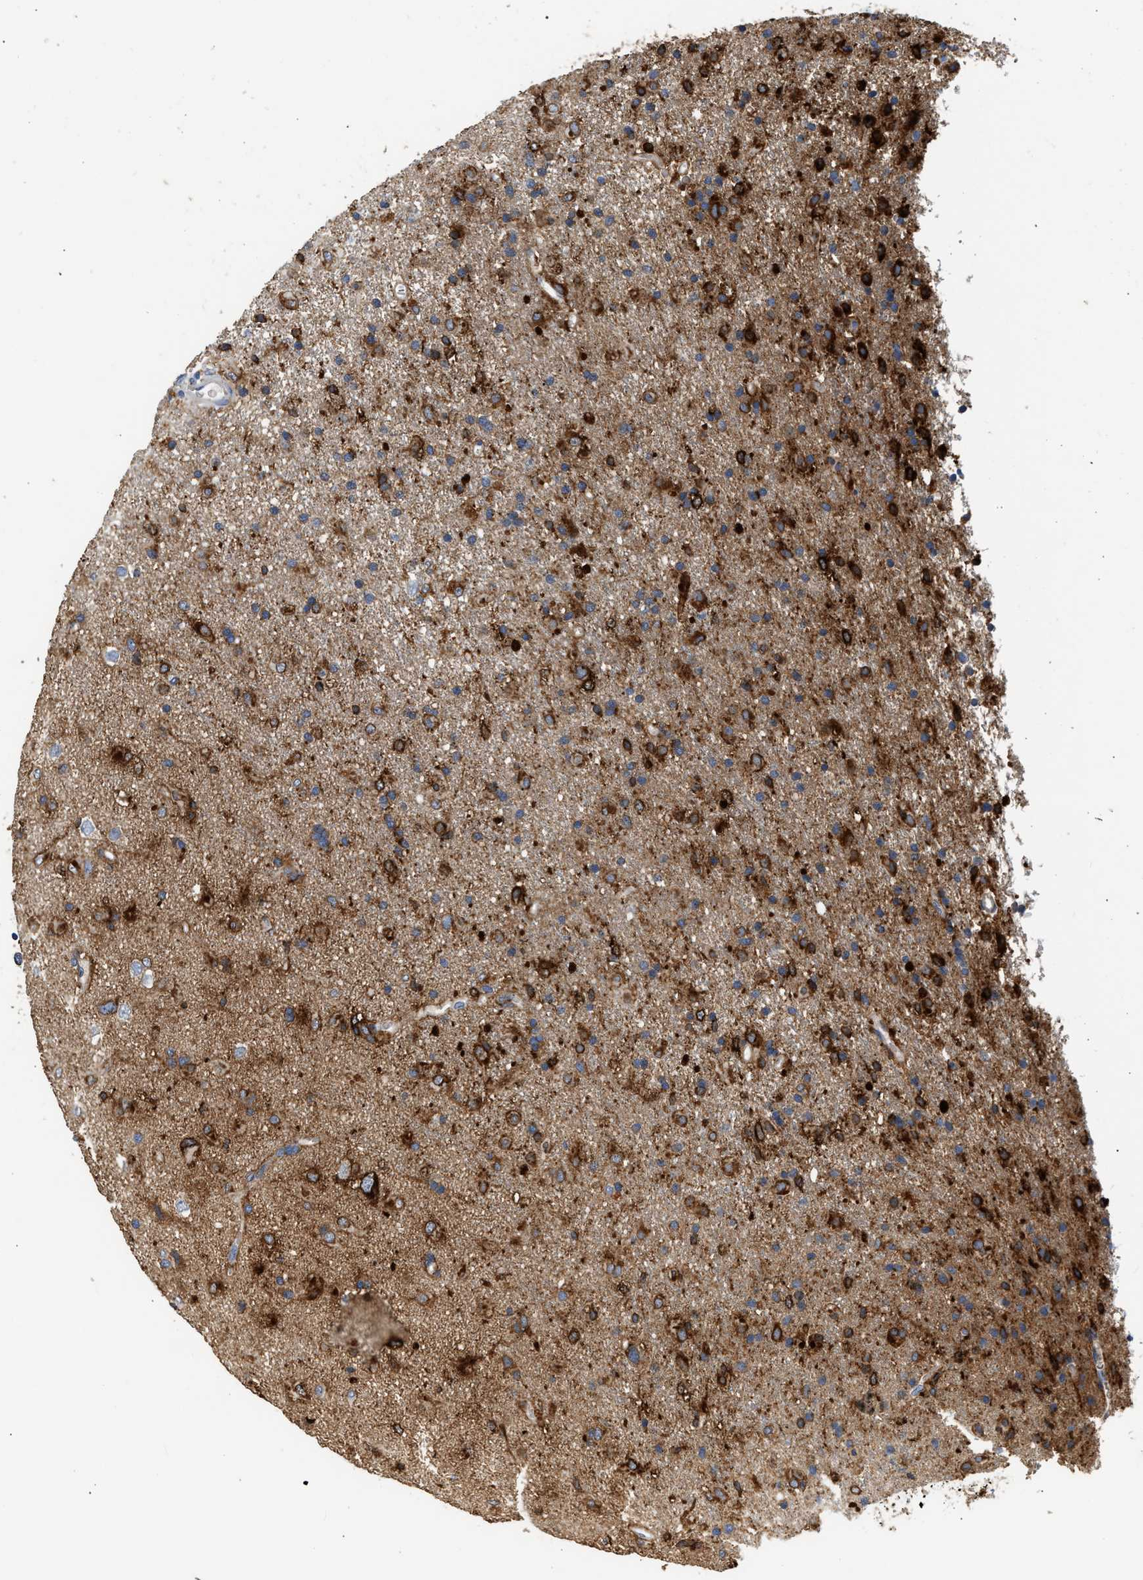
{"staining": {"intensity": "strong", "quantity": ">75%", "location": "cytoplasmic/membranous"}, "tissue": "glioma", "cell_type": "Tumor cells", "image_type": "cancer", "snomed": [{"axis": "morphology", "description": "Glioma, malignant, Low grade"}, {"axis": "topography", "description": "Brain"}], "caption": "Tumor cells display high levels of strong cytoplasmic/membranous expression in about >75% of cells in glioma.", "gene": "RAB31", "patient": {"sex": "male", "age": 65}}